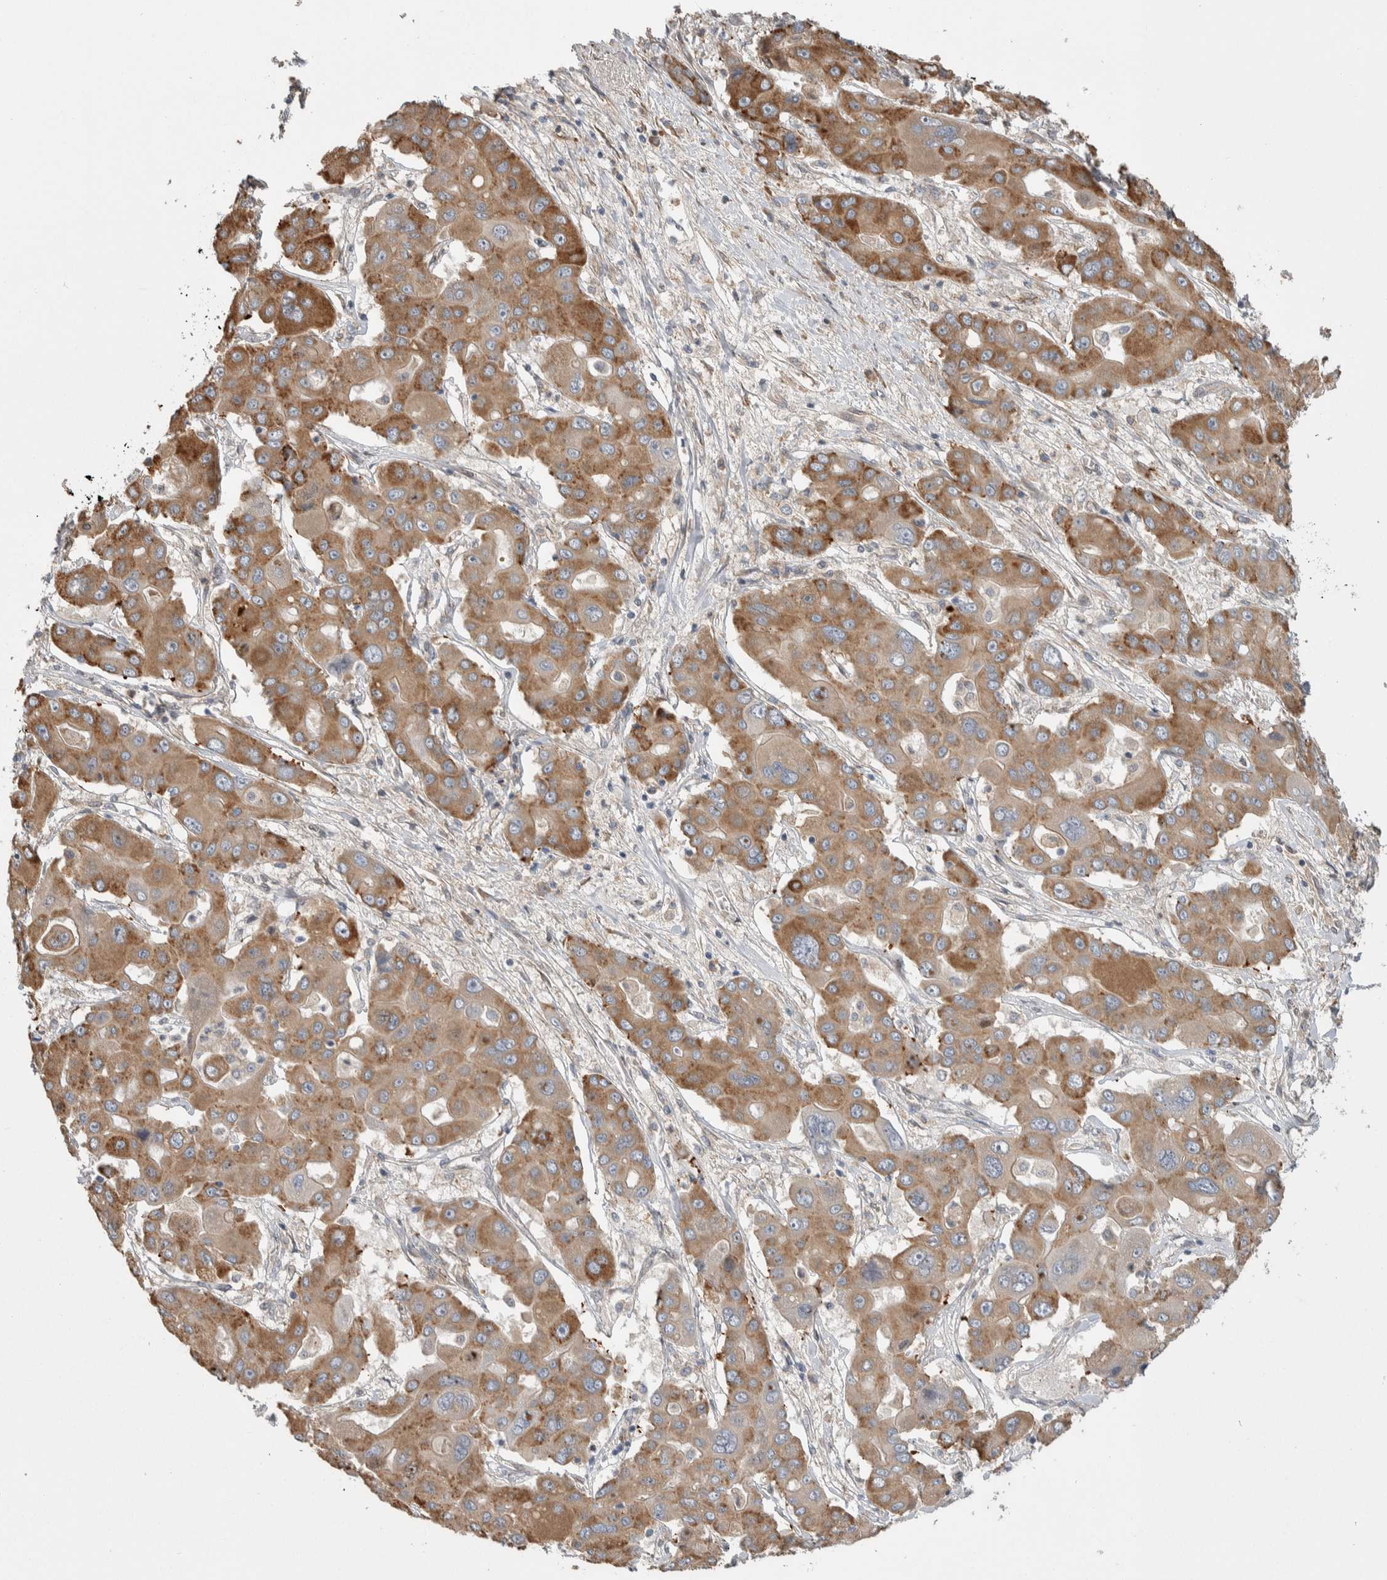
{"staining": {"intensity": "moderate", "quantity": ">75%", "location": "cytoplasmic/membranous"}, "tissue": "liver cancer", "cell_type": "Tumor cells", "image_type": "cancer", "snomed": [{"axis": "morphology", "description": "Cholangiocarcinoma"}, {"axis": "topography", "description": "Liver"}], "caption": "A histopathology image of liver cancer (cholangiocarcinoma) stained for a protein reveals moderate cytoplasmic/membranous brown staining in tumor cells. (IHC, brightfield microscopy, high magnification).", "gene": "PRDM4", "patient": {"sex": "male", "age": 67}}